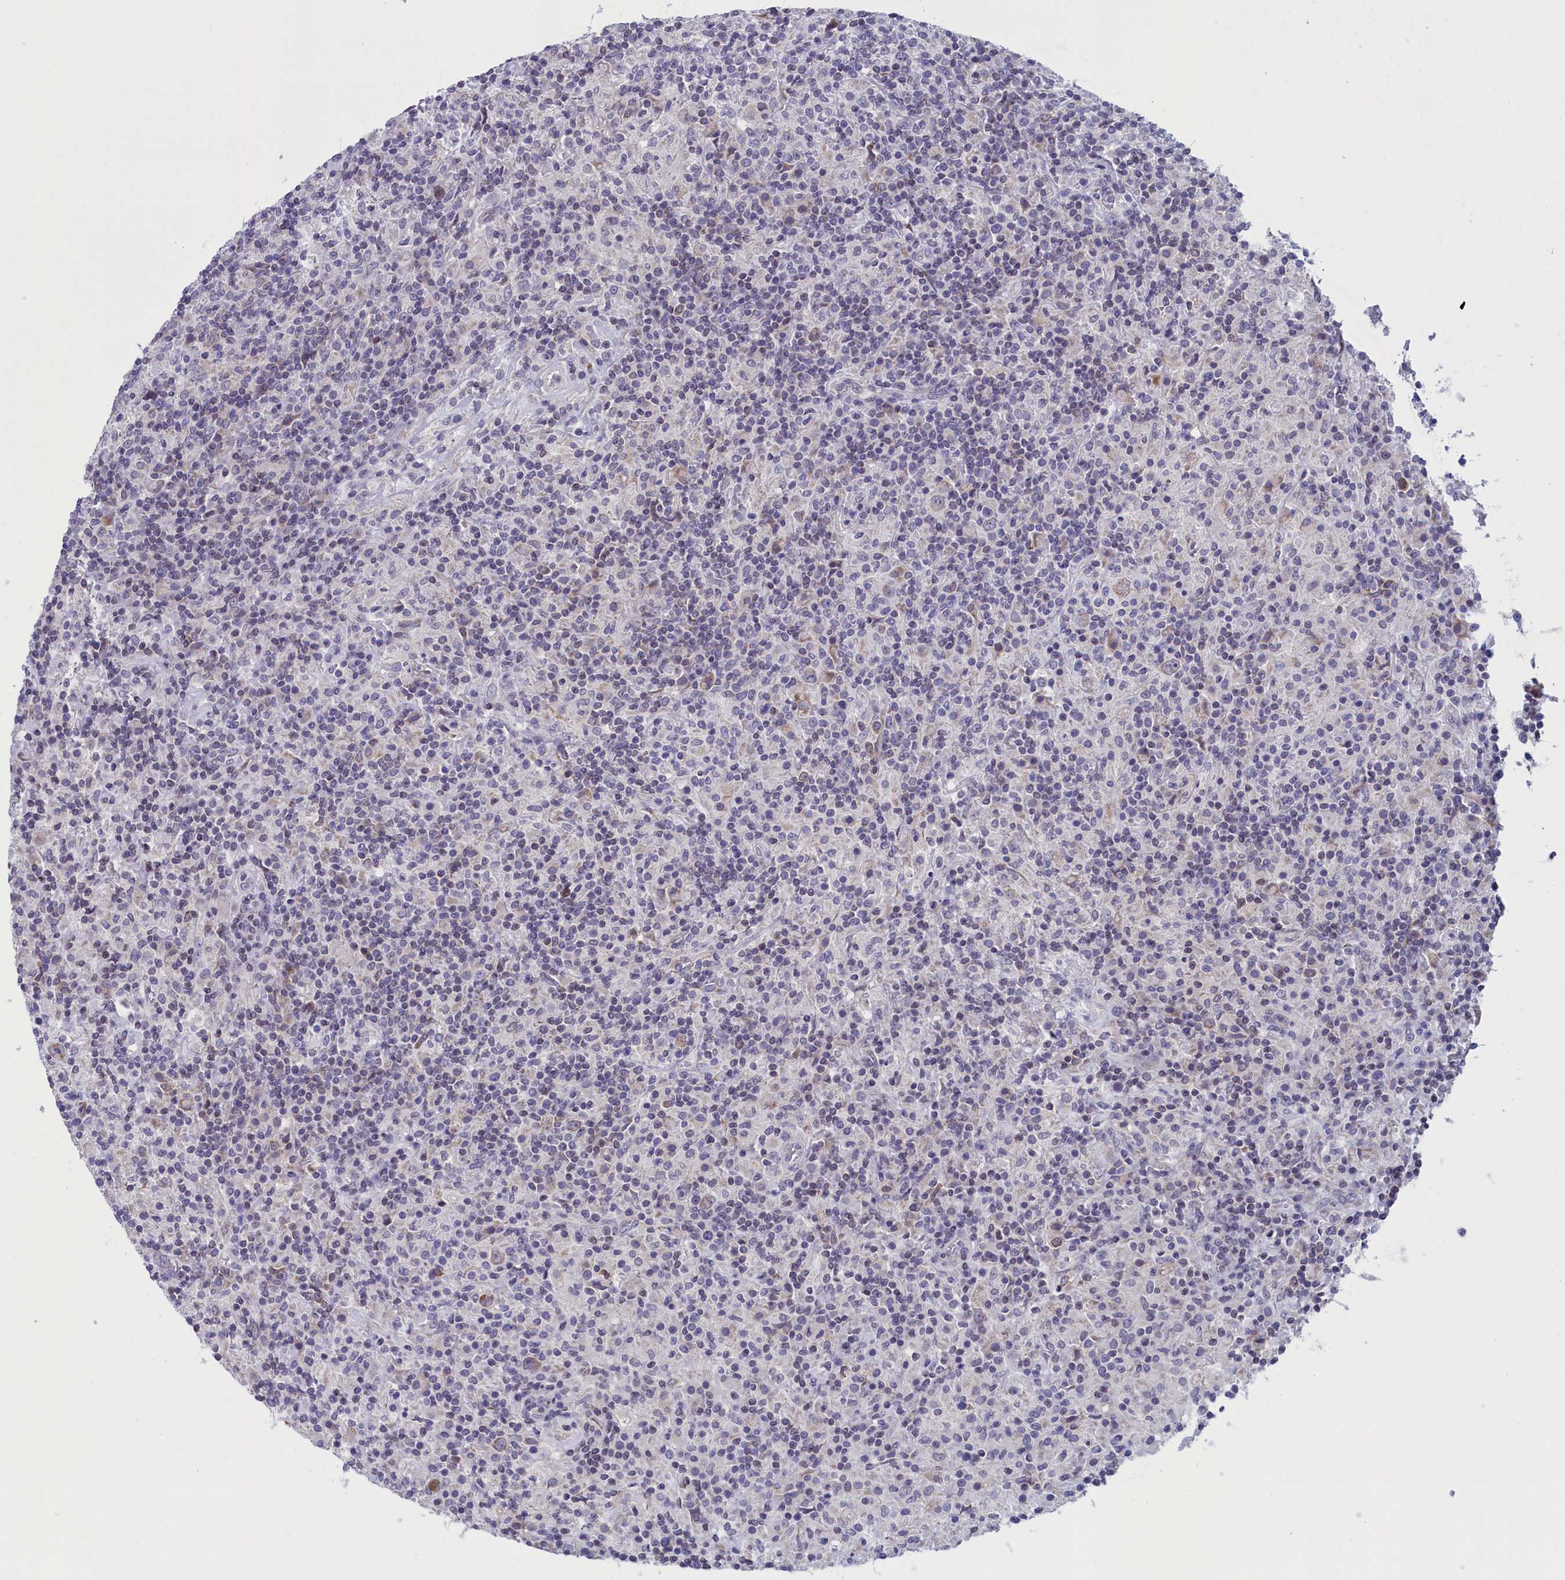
{"staining": {"intensity": "weak", "quantity": "25%-75%", "location": "cytoplasmic/membranous"}, "tissue": "lymphoma", "cell_type": "Tumor cells", "image_type": "cancer", "snomed": [{"axis": "morphology", "description": "Hodgkin's disease, NOS"}, {"axis": "topography", "description": "Lymph node"}], "caption": "Hodgkin's disease was stained to show a protein in brown. There is low levels of weak cytoplasmic/membranous expression in about 25%-75% of tumor cells. (brown staining indicates protein expression, while blue staining denotes nuclei).", "gene": "PARS2", "patient": {"sex": "male", "age": 70}}